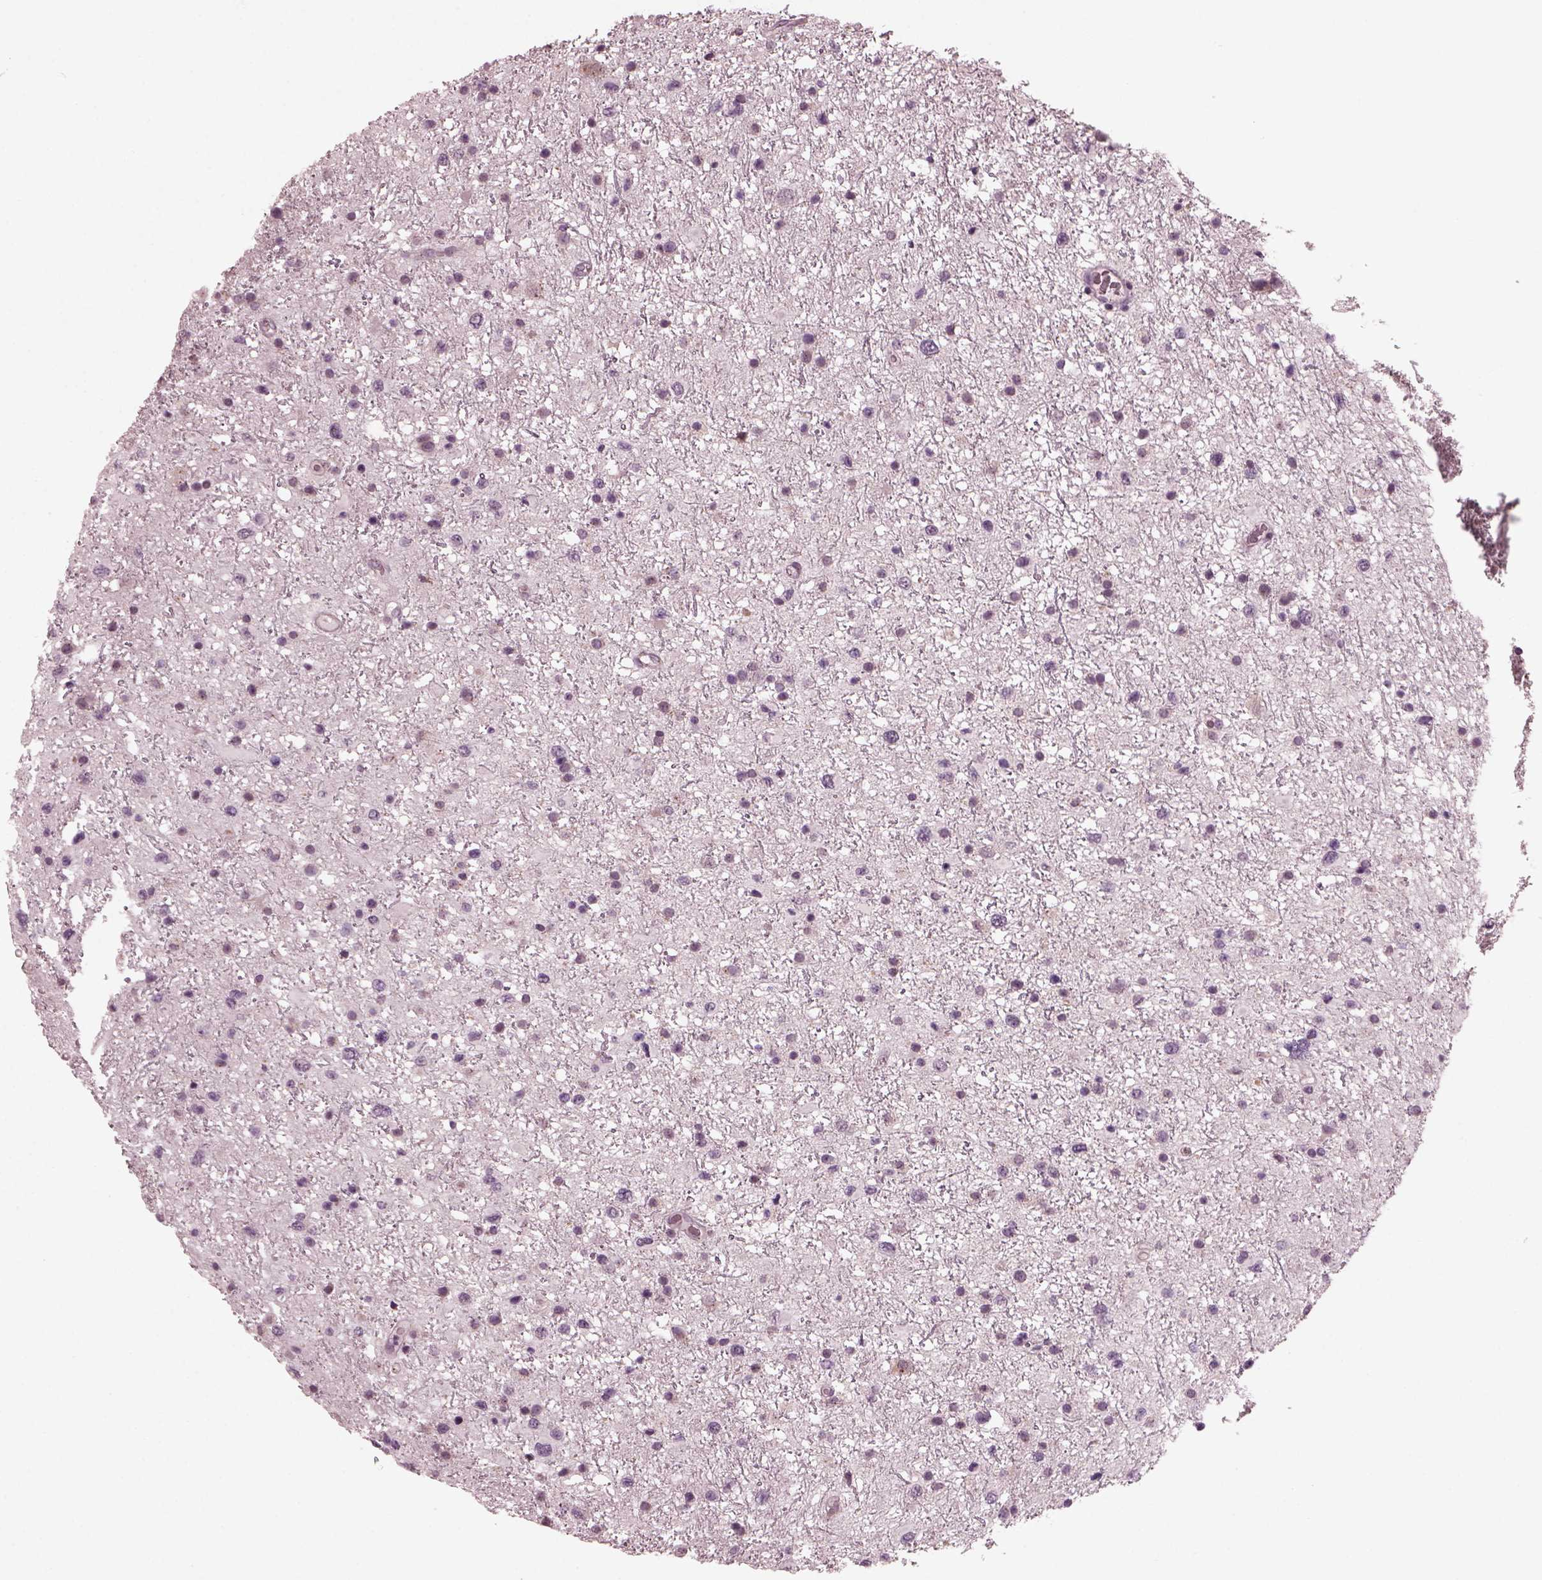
{"staining": {"intensity": "negative", "quantity": "none", "location": "none"}, "tissue": "glioma", "cell_type": "Tumor cells", "image_type": "cancer", "snomed": [{"axis": "morphology", "description": "Glioma, malignant, Low grade"}, {"axis": "topography", "description": "Brain"}], "caption": "An immunohistochemistry (IHC) micrograph of low-grade glioma (malignant) is shown. There is no staining in tumor cells of low-grade glioma (malignant).", "gene": "SAXO1", "patient": {"sex": "female", "age": 32}}